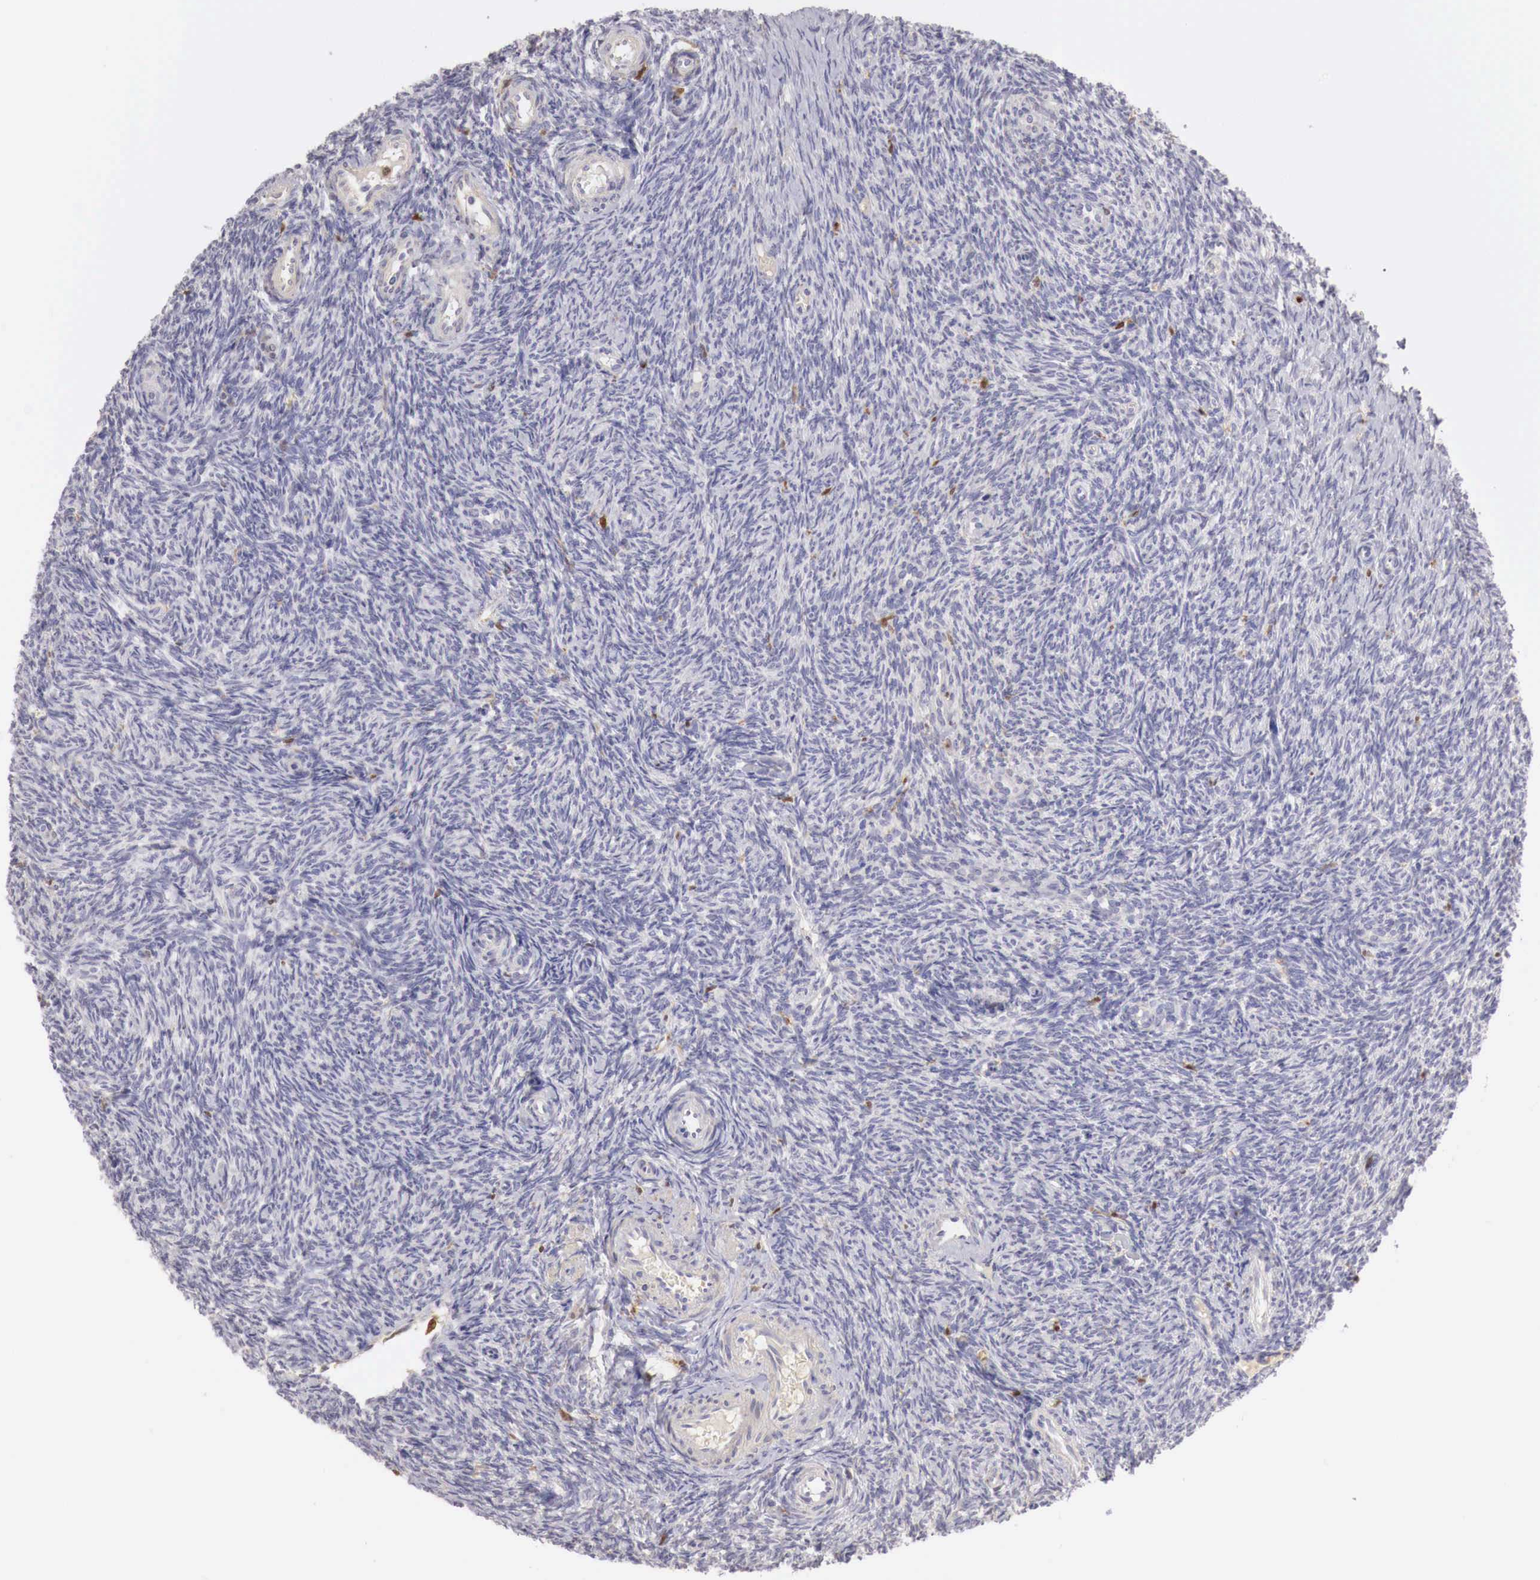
{"staining": {"intensity": "negative", "quantity": "none", "location": "none"}, "tissue": "ovary", "cell_type": "Ovarian stroma cells", "image_type": "normal", "snomed": [{"axis": "morphology", "description": "Normal tissue, NOS"}, {"axis": "topography", "description": "Ovary"}], "caption": "The photomicrograph demonstrates no staining of ovarian stroma cells in unremarkable ovary.", "gene": "RENBP", "patient": {"sex": "female", "age": 32}}